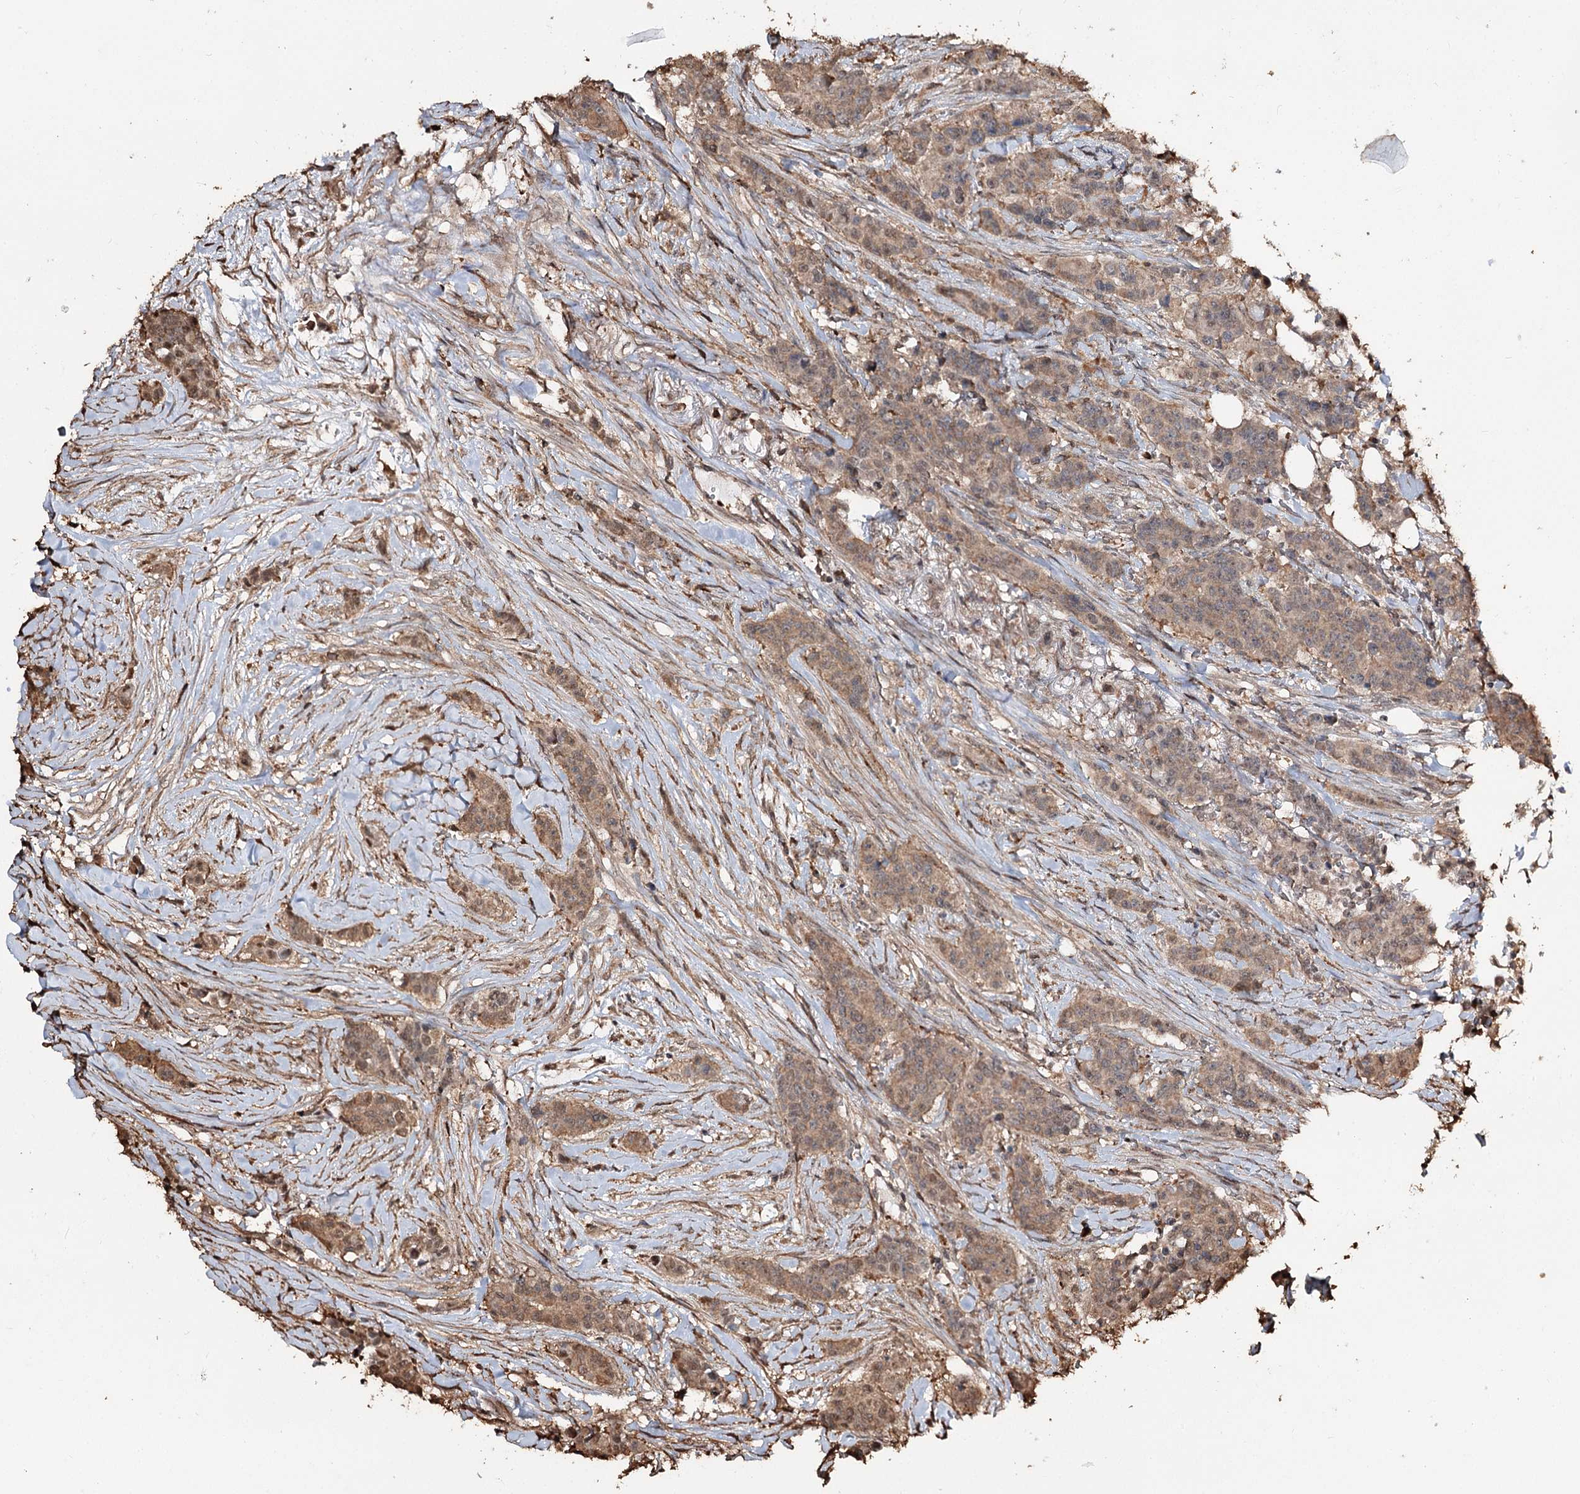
{"staining": {"intensity": "moderate", "quantity": ">75%", "location": "cytoplasmic/membranous"}, "tissue": "breast cancer", "cell_type": "Tumor cells", "image_type": "cancer", "snomed": [{"axis": "morphology", "description": "Duct carcinoma"}, {"axis": "topography", "description": "Breast"}], "caption": "Immunohistochemistry (IHC) (DAB) staining of human breast invasive ductal carcinoma demonstrates moderate cytoplasmic/membranous protein positivity in about >75% of tumor cells. (DAB IHC with brightfield microscopy, high magnification).", "gene": "PLCH1", "patient": {"sex": "female", "age": 40}}